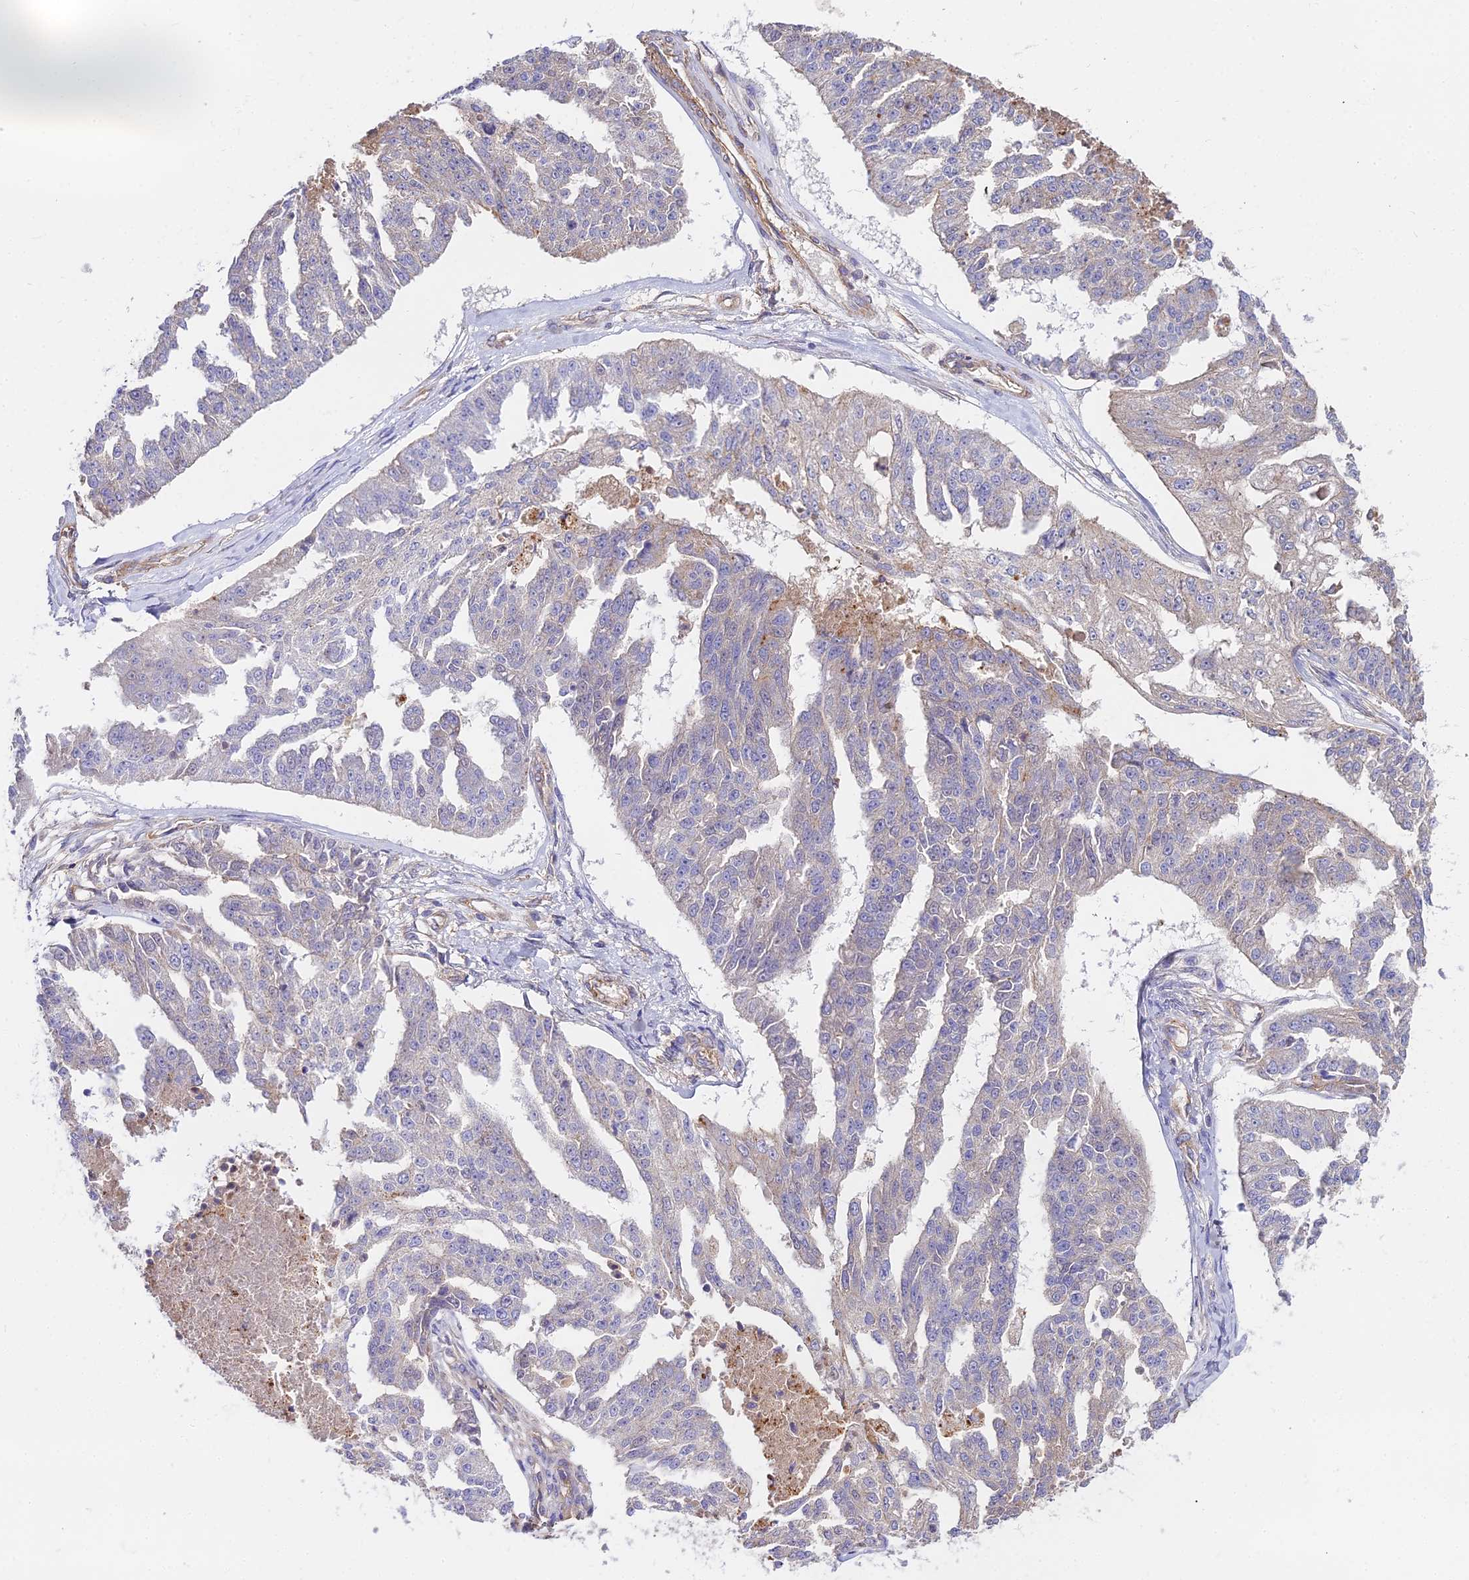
{"staining": {"intensity": "negative", "quantity": "none", "location": "none"}, "tissue": "ovarian cancer", "cell_type": "Tumor cells", "image_type": "cancer", "snomed": [{"axis": "morphology", "description": "Cystadenocarcinoma, serous, NOS"}, {"axis": "topography", "description": "Ovary"}], "caption": "Immunohistochemical staining of human ovarian serous cystadenocarcinoma exhibits no significant staining in tumor cells. (Immunohistochemistry (ihc), brightfield microscopy, high magnification).", "gene": "GLYAT", "patient": {"sex": "female", "age": 58}}